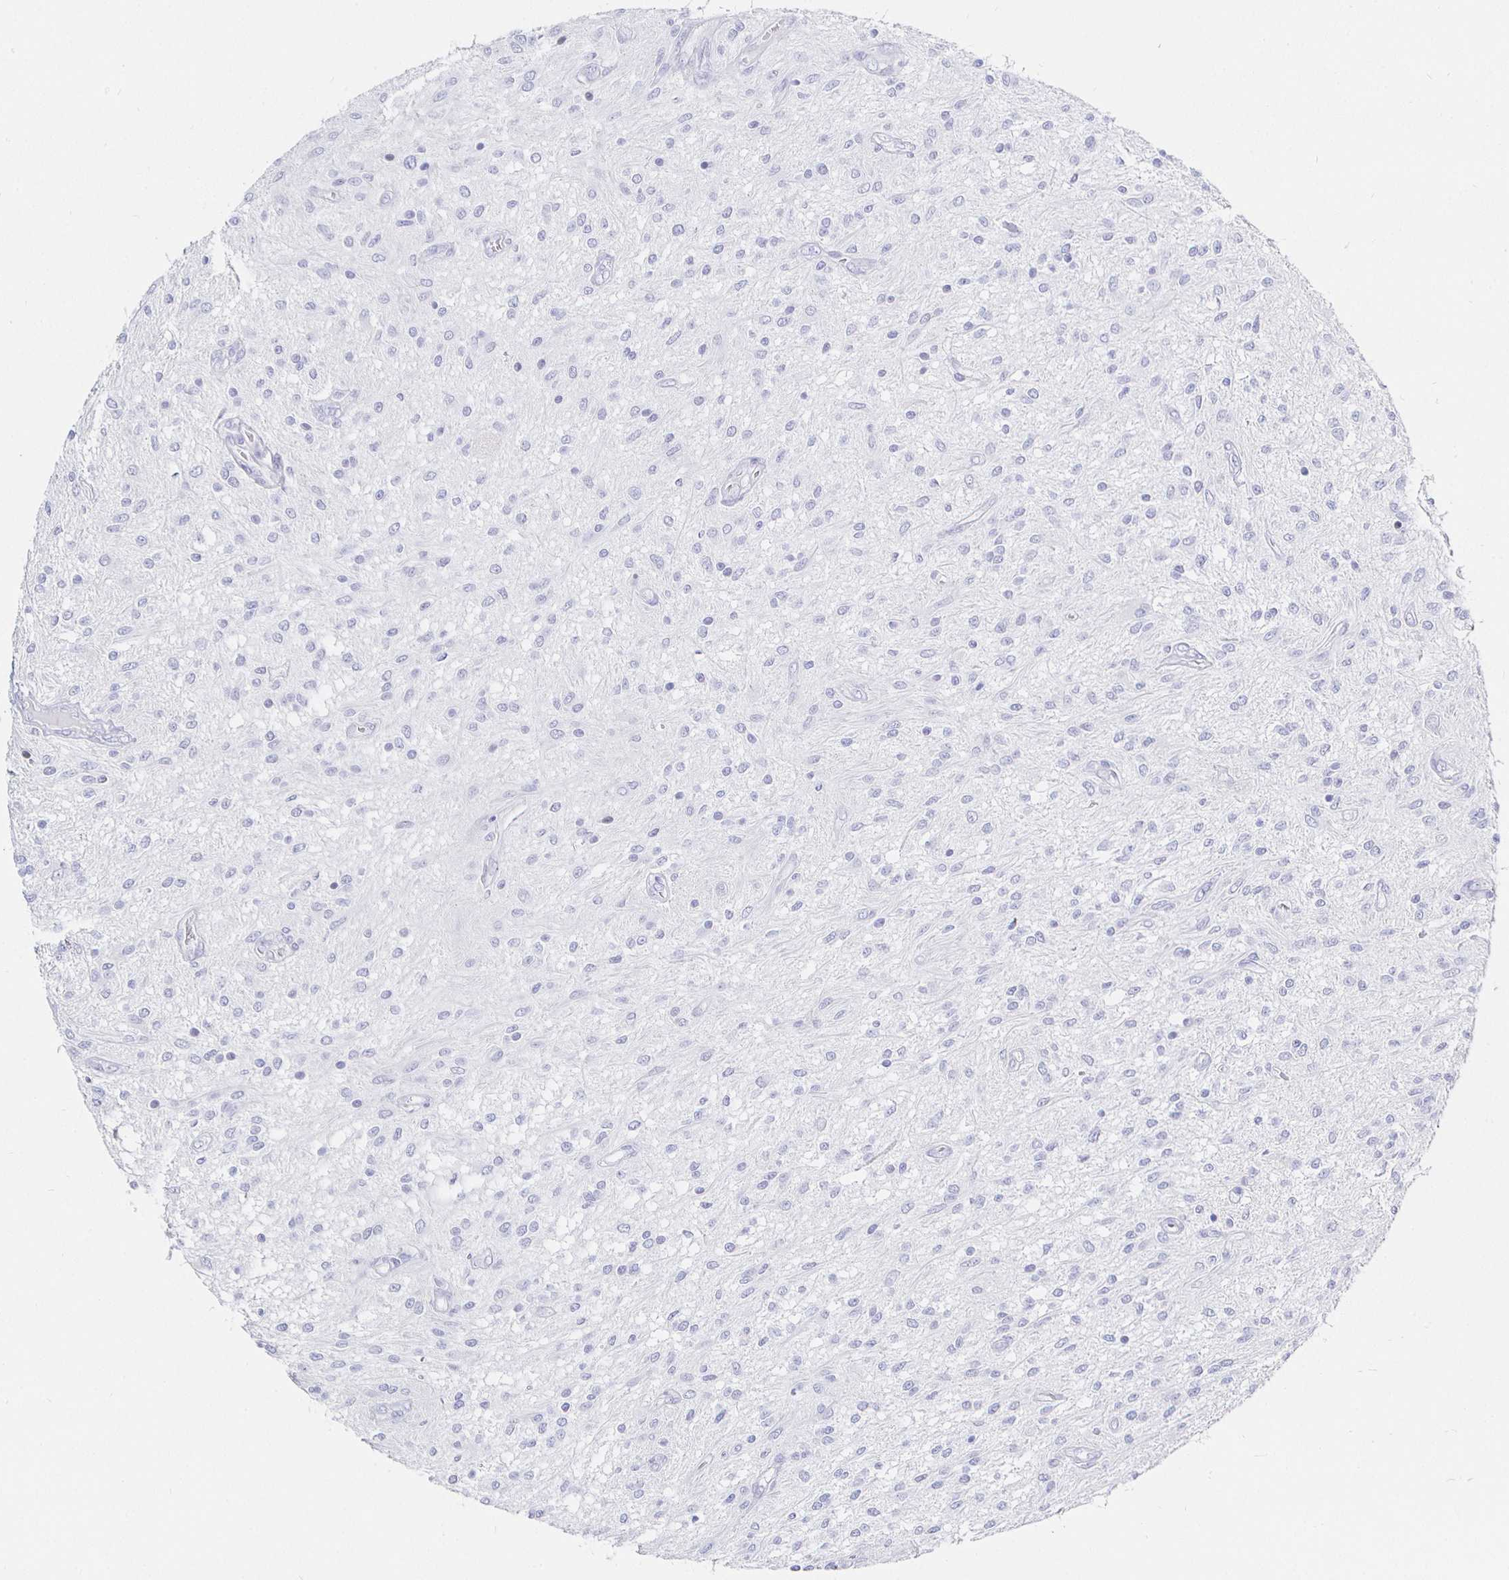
{"staining": {"intensity": "negative", "quantity": "none", "location": "none"}, "tissue": "glioma", "cell_type": "Tumor cells", "image_type": "cancer", "snomed": [{"axis": "morphology", "description": "Glioma, malignant, Low grade"}, {"axis": "topography", "description": "Cerebellum"}], "caption": "Immunohistochemistry micrograph of neoplastic tissue: malignant low-grade glioma stained with DAB shows no significant protein positivity in tumor cells. The staining was performed using DAB (3,3'-diaminobenzidine) to visualize the protein expression in brown, while the nuclei were stained in blue with hematoxylin (Magnification: 20x).", "gene": "CR2", "patient": {"sex": "female", "age": 14}}